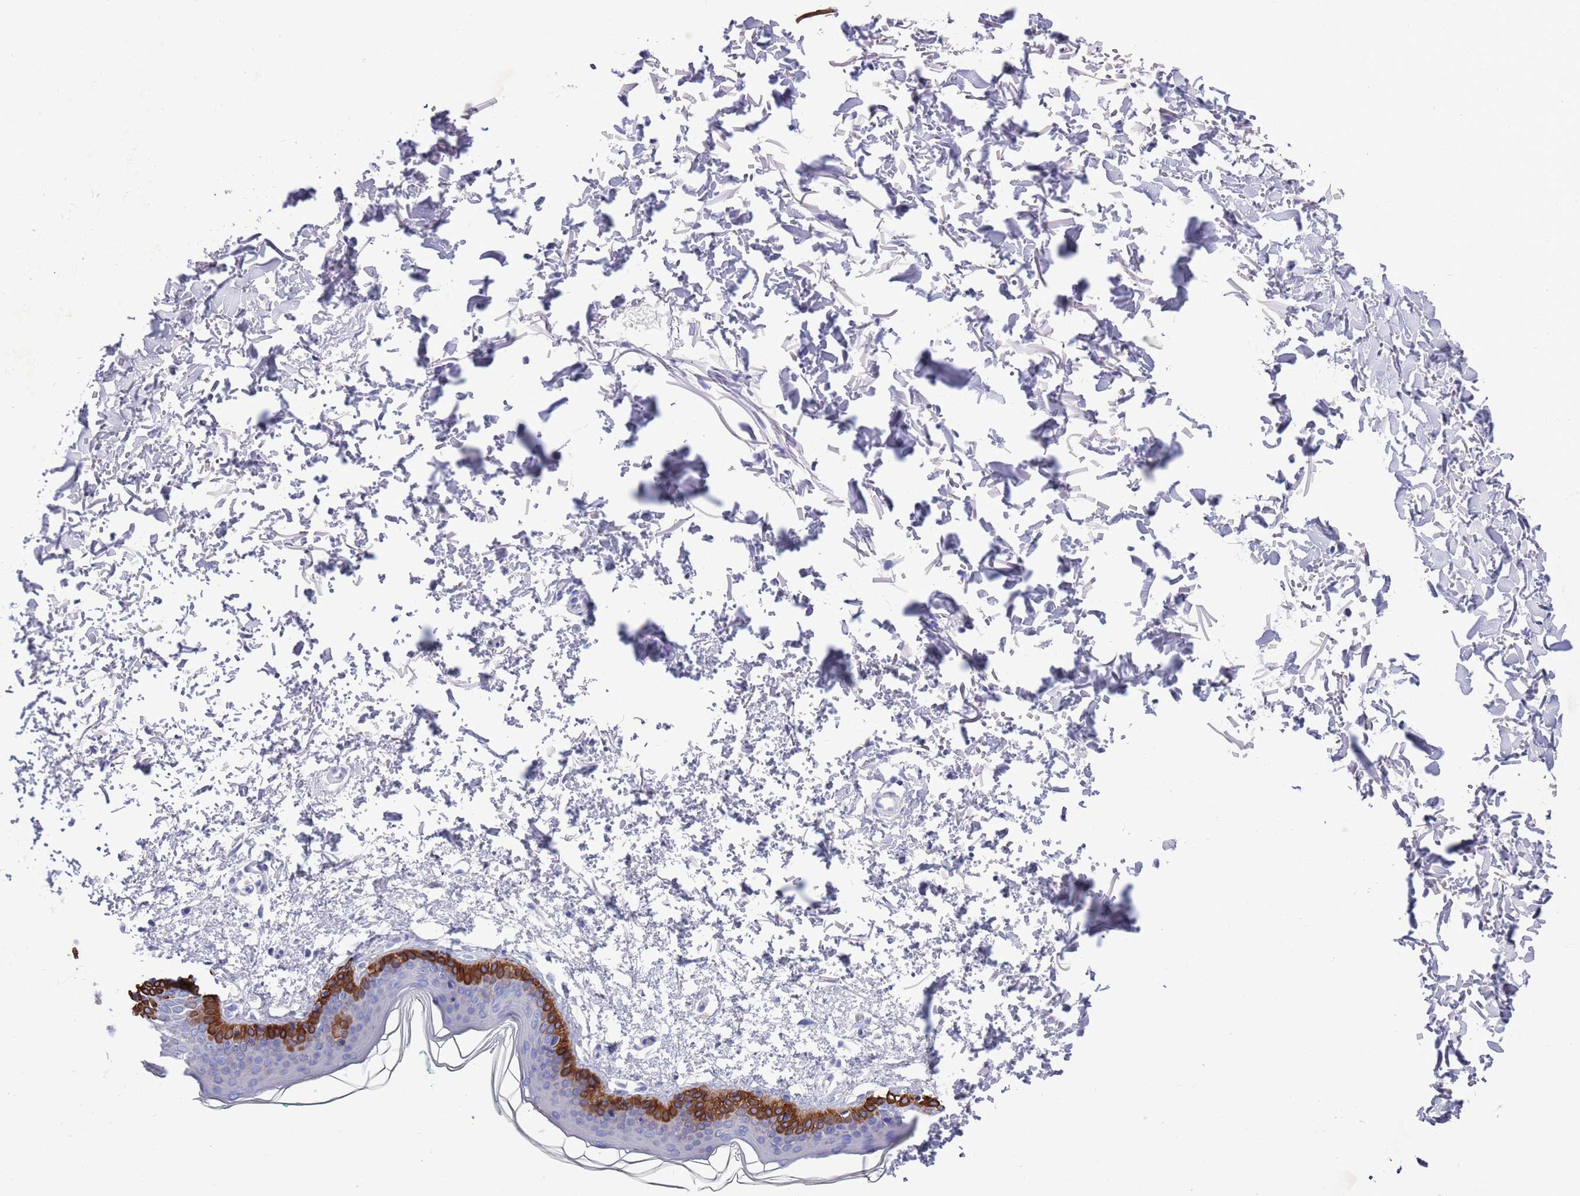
{"staining": {"intensity": "negative", "quantity": "none", "location": "none"}, "tissue": "skin", "cell_type": "Fibroblasts", "image_type": "normal", "snomed": [{"axis": "morphology", "description": "Normal tissue, NOS"}, {"axis": "topography", "description": "Skin"}], "caption": "Fibroblasts are negative for protein expression in unremarkable human skin. Nuclei are stained in blue.", "gene": "MTMR2", "patient": {"sex": "male", "age": 66}}